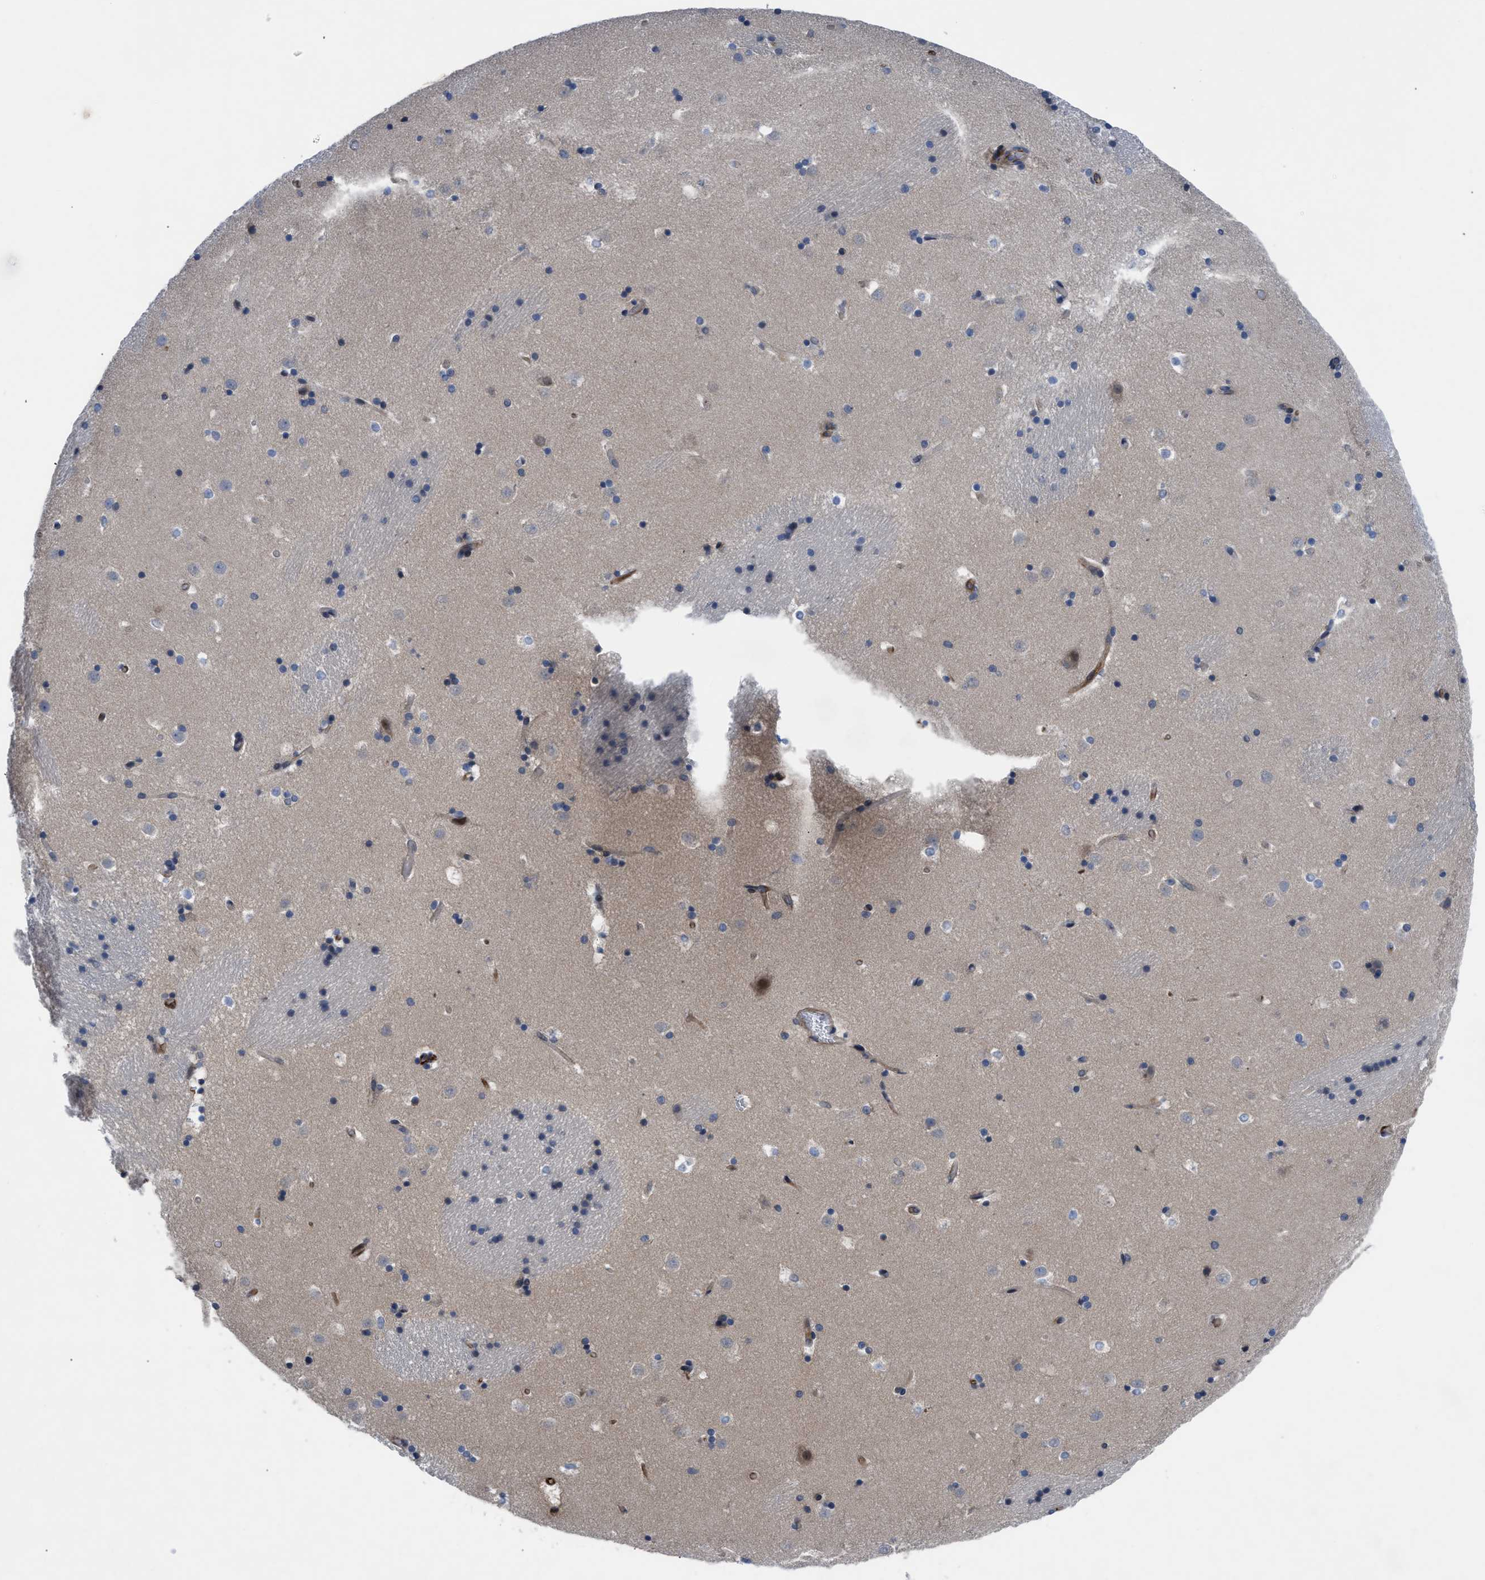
{"staining": {"intensity": "negative", "quantity": "none", "location": "none"}, "tissue": "caudate", "cell_type": "Glial cells", "image_type": "normal", "snomed": [{"axis": "morphology", "description": "Normal tissue, NOS"}, {"axis": "topography", "description": "Lateral ventricle wall"}], "caption": "This micrograph is of normal caudate stained with immunohistochemistry to label a protein in brown with the nuclei are counter-stained blue. There is no expression in glial cells.", "gene": "IL17RE", "patient": {"sex": "male", "age": 45}}